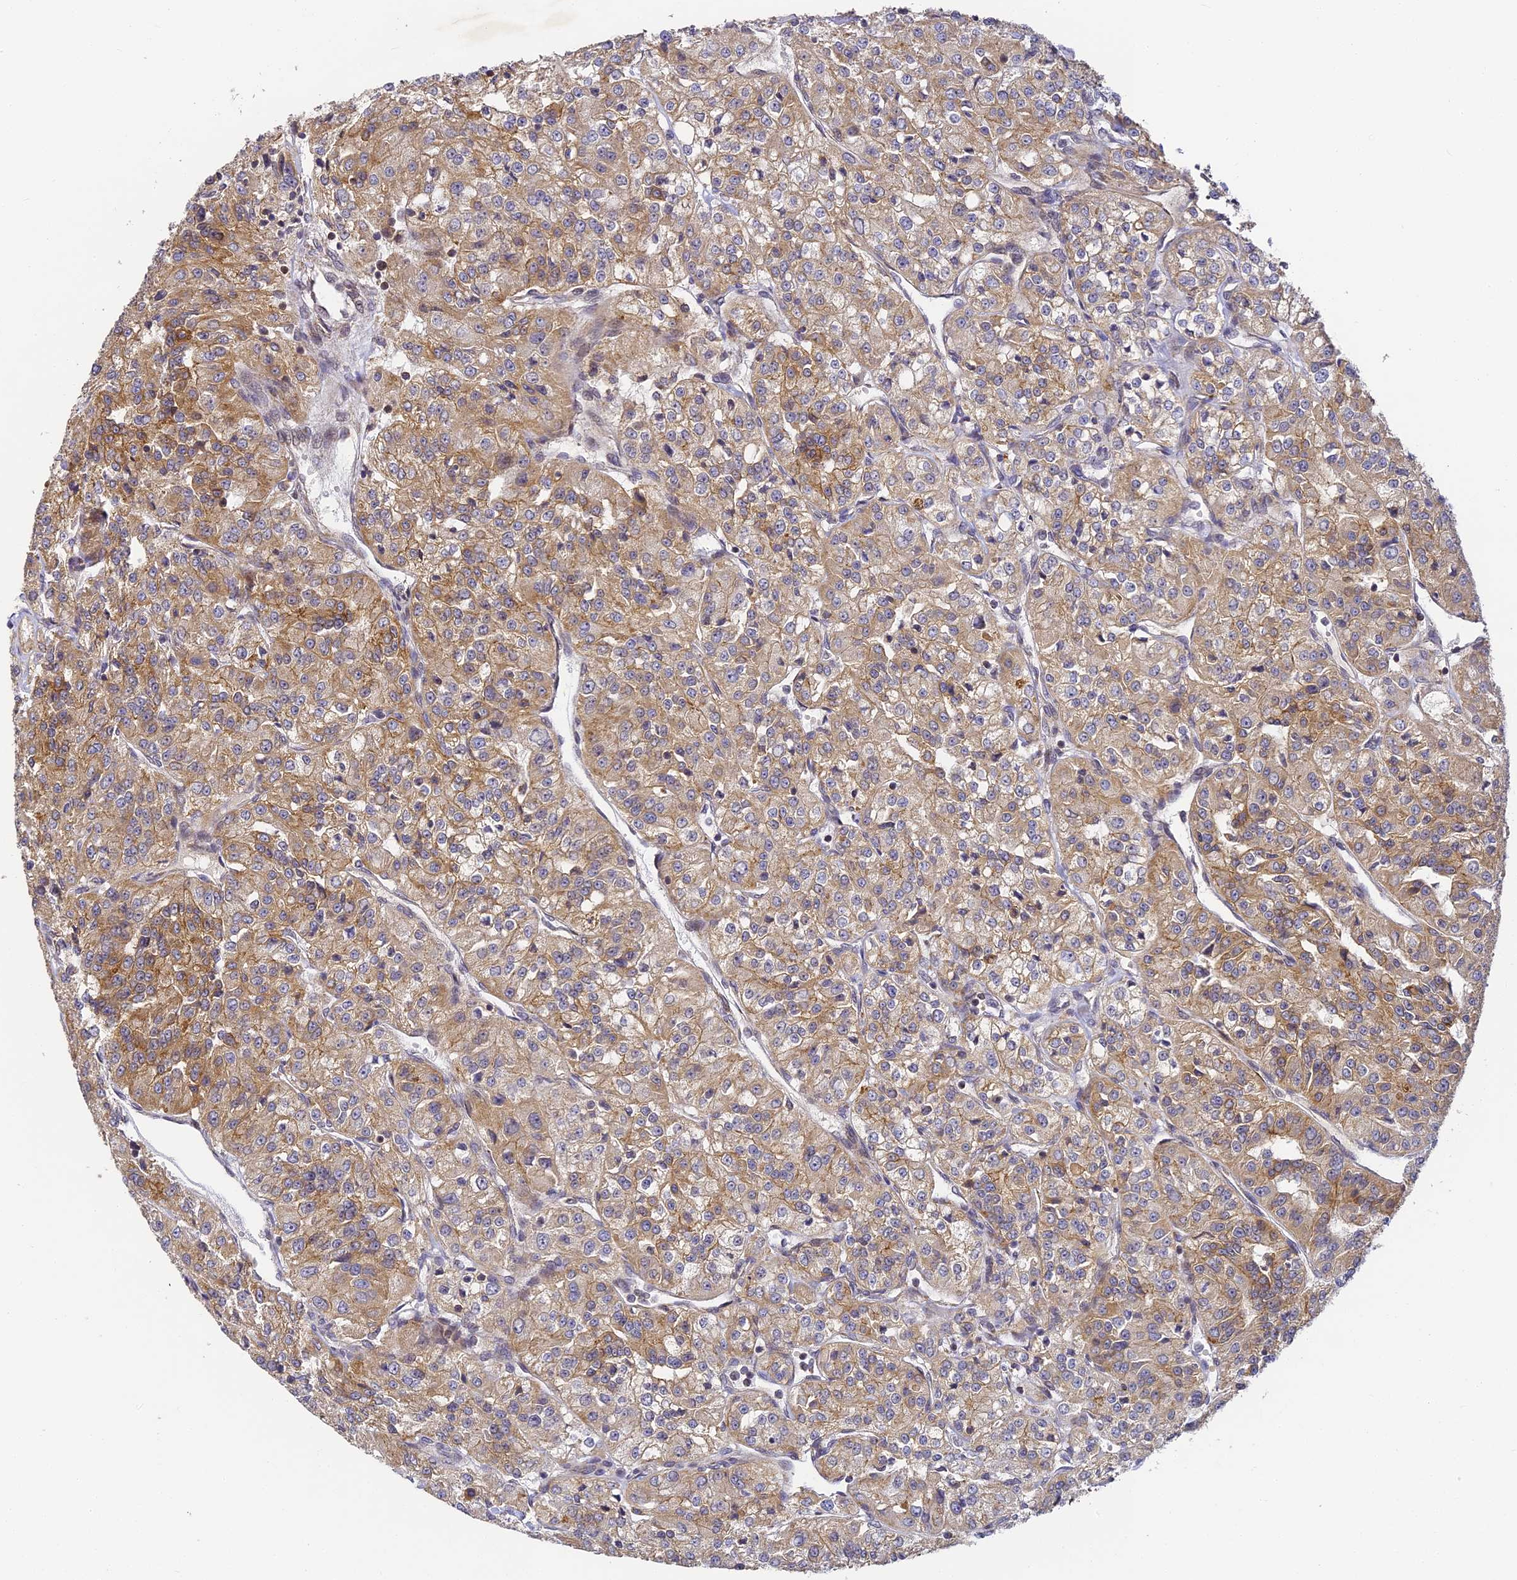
{"staining": {"intensity": "moderate", "quantity": ">75%", "location": "cytoplasmic/membranous"}, "tissue": "renal cancer", "cell_type": "Tumor cells", "image_type": "cancer", "snomed": [{"axis": "morphology", "description": "Adenocarcinoma, NOS"}, {"axis": "topography", "description": "Kidney"}], "caption": "Protein expression analysis of human renal cancer reveals moderate cytoplasmic/membranous staining in about >75% of tumor cells.", "gene": "DNAAF10", "patient": {"sex": "female", "age": 63}}